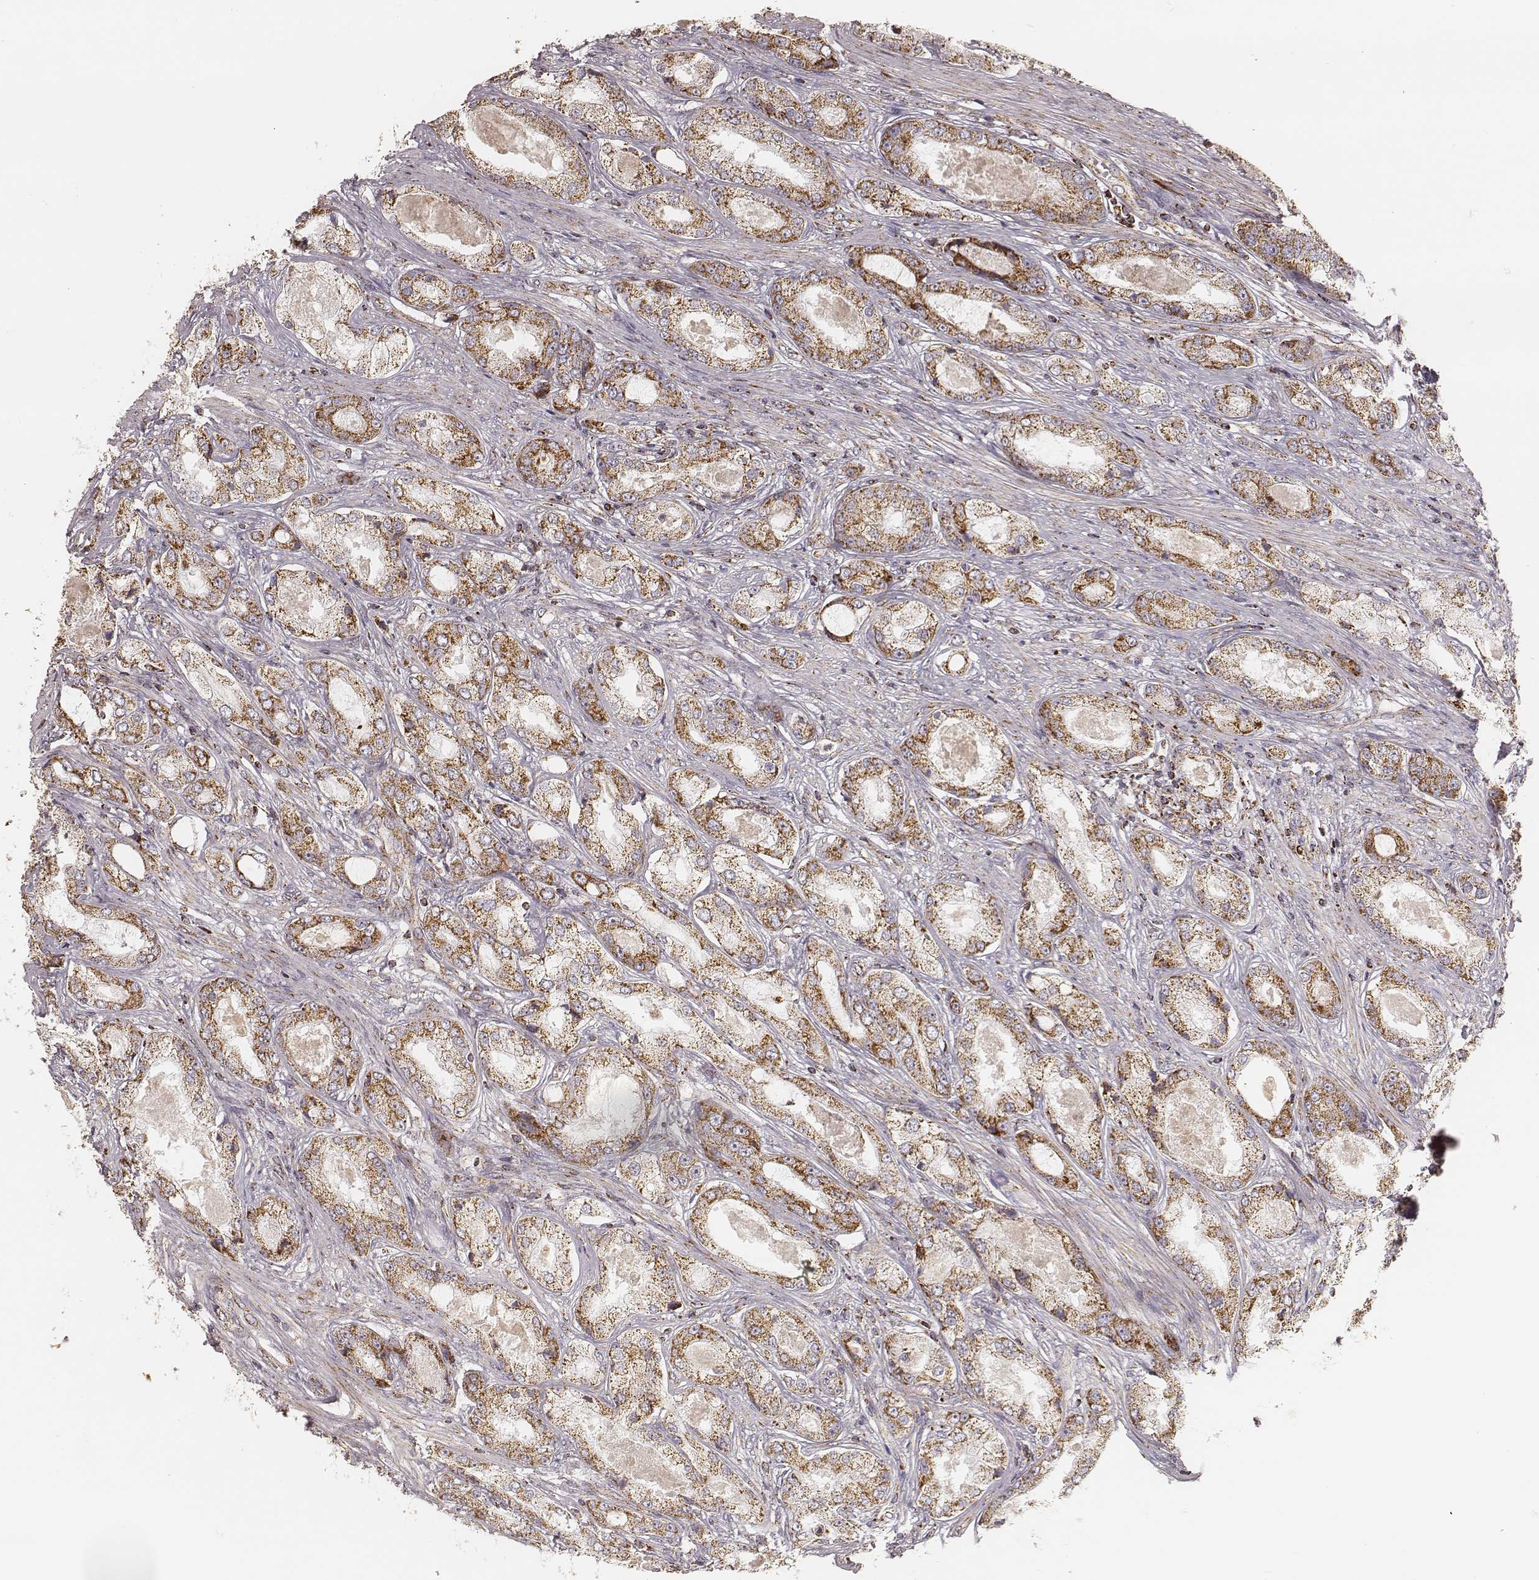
{"staining": {"intensity": "moderate", "quantity": ">75%", "location": "cytoplasmic/membranous"}, "tissue": "prostate cancer", "cell_type": "Tumor cells", "image_type": "cancer", "snomed": [{"axis": "morphology", "description": "Adenocarcinoma, Low grade"}, {"axis": "topography", "description": "Prostate"}], "caption": "IHC staining of adenocarcinoma (low-grade) (prostate), which displays medium levels of moderate cytoplasmic/membranous staining in about >75% of tumor cells indicating moderate cytoplasmic/membranous protein staining. The staining was performed using DAB (3,3'-diaminobenzidine) (brown) for protein detection and nuclei were counterstained in hematoxylin (blue).", "gene": "CS", "patient": {"sex": "male", "age": 68}}